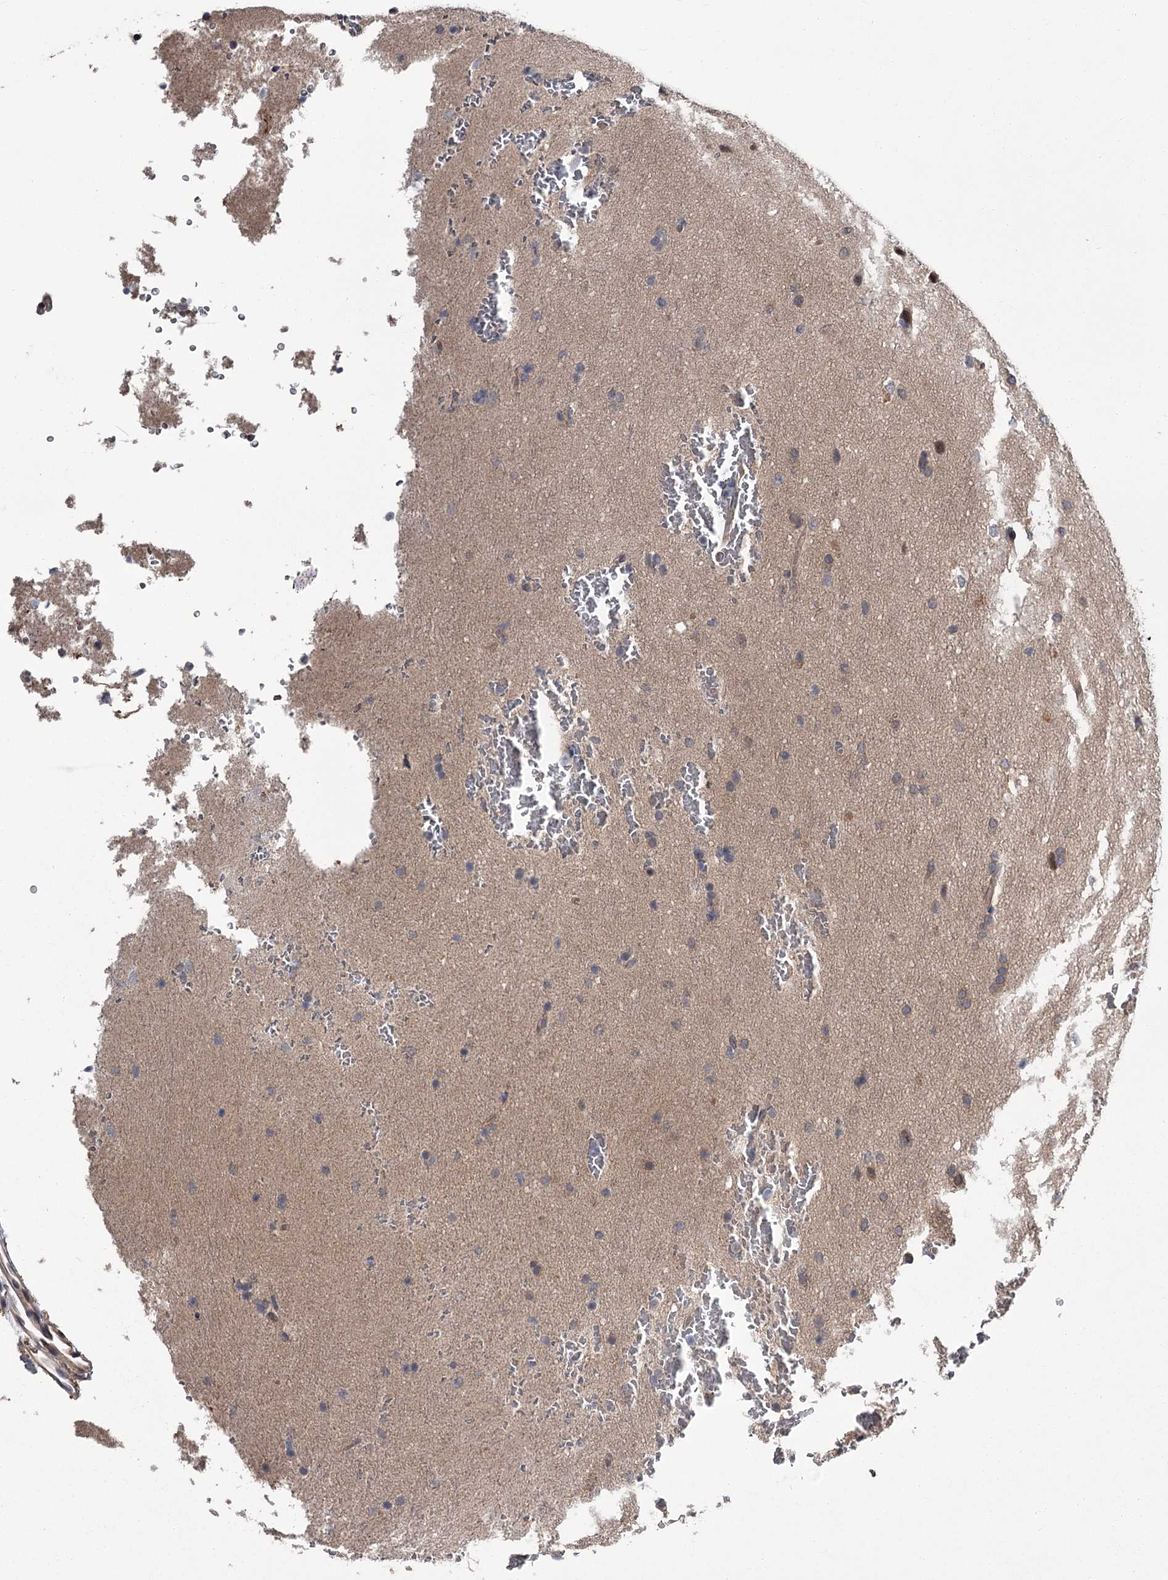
{"staining": {"intensity": "negative", "quantity": "none", "location": "none"}, "tissue": "glioma", "cell_type": "Tumor cells", "image_type": "cancer", "snomed": [{"axis": "morphology", "description": "Glioma, malignant, Low grade"}, {"axis": "topography", "description": "Brain"}], "caption": "DAB (3,3'-diaminobenzidine) immunohistochemical staining of human glioma reveals no significant staining in tumor cells.", "gene": "DAO", "patient": {"sex": "female", "age": 37}}